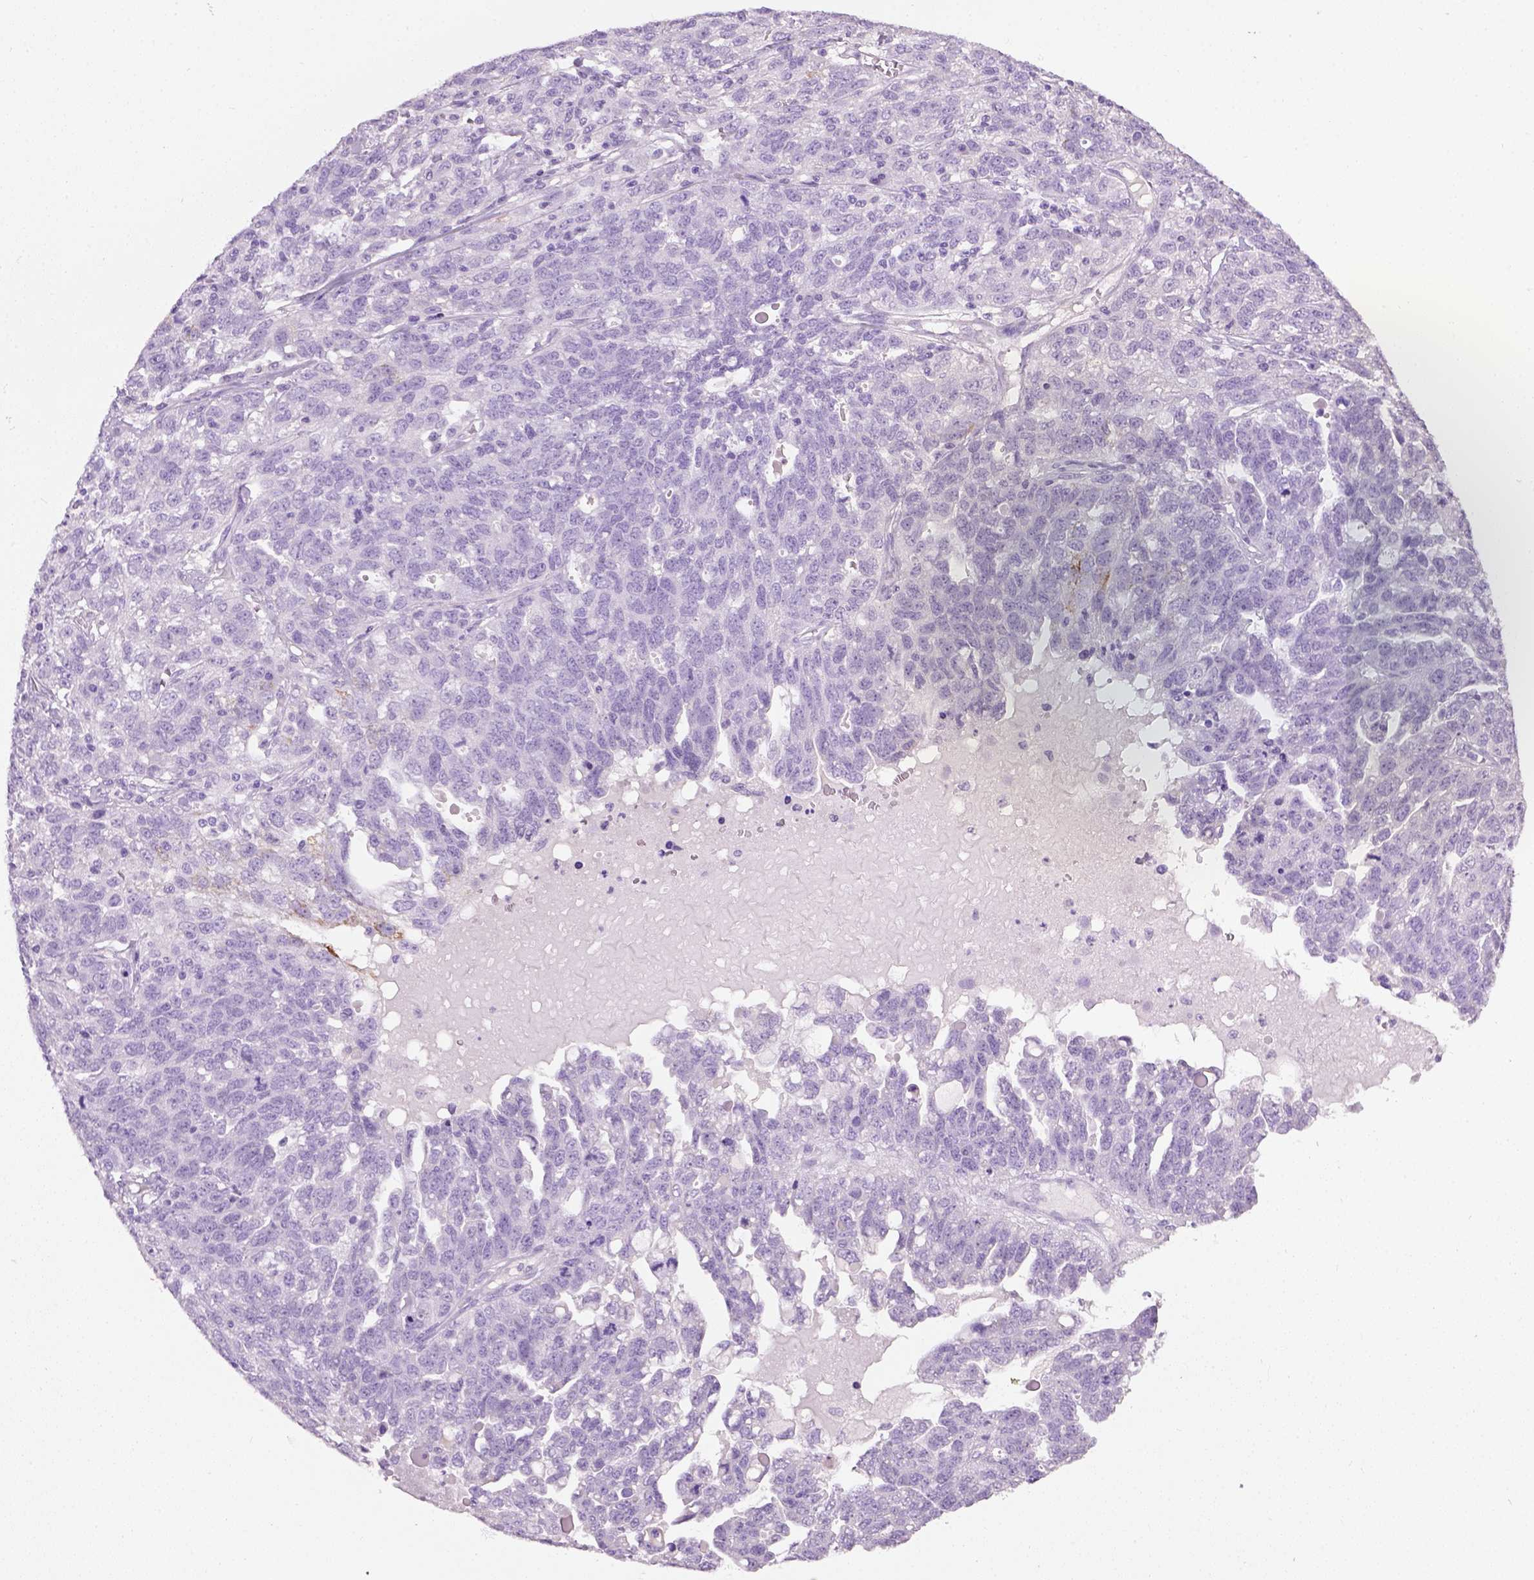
{"staining": {"intensity": "negative", "quantity": "none", "location": "none"}, "tissue": "ovarian cancer", "cell_type": "Tumor cells", "image_type": "cancer", "snomed": [{"axis": "morphology", "description": "Cystadenocarcinoma, serous, NOS"}, {"axis": "topography", "description": "Ovary"}], "caption": "Tumor cells show no significant protein positivity in ovarian cancer.", "gene": "CYP24A1", "patient": {"sex": "female", "age": 71}}